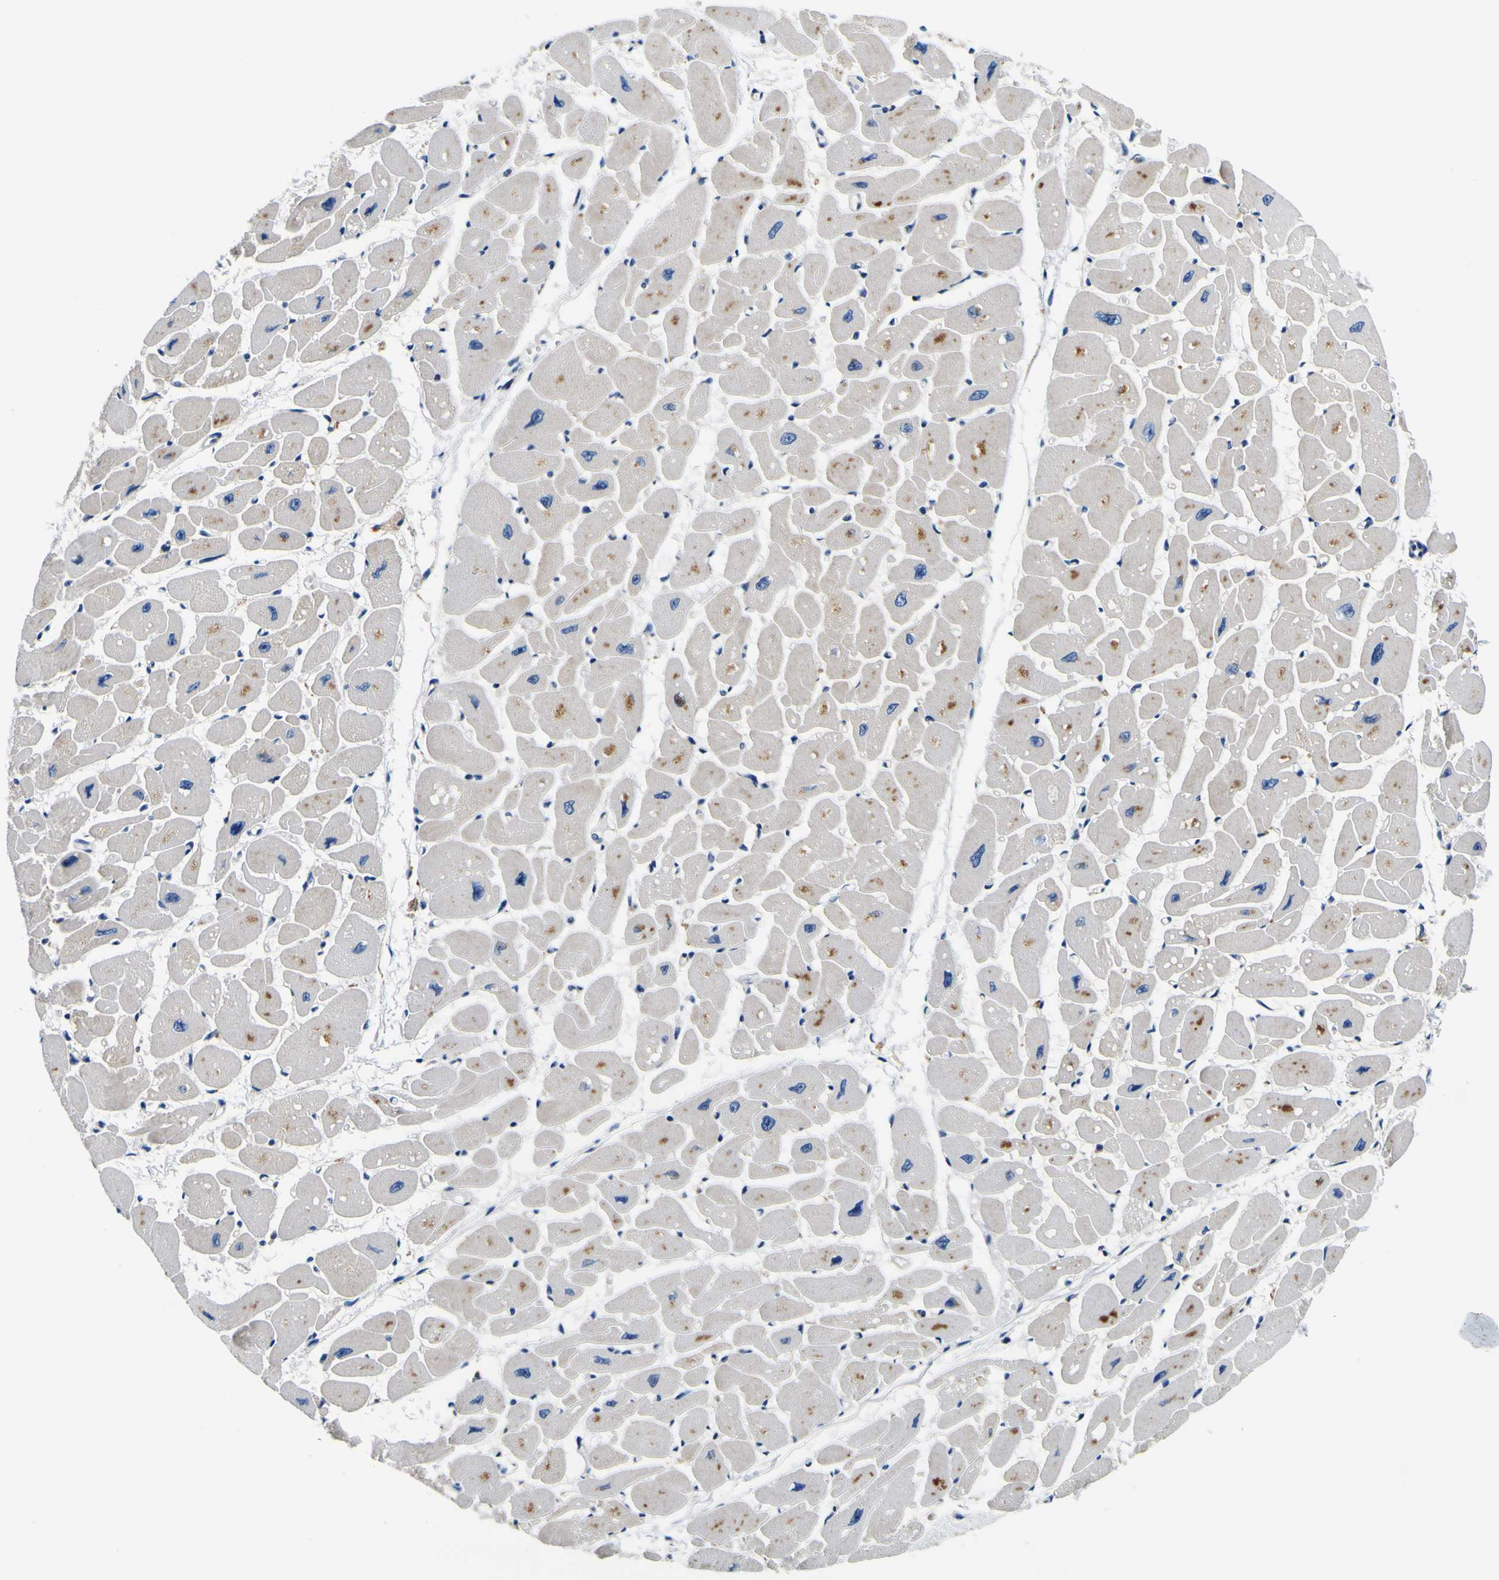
{"staining": {"intensity": "moderate", "quantity": "<25%", "location": "cytoplasmic/membranous"}, "tissue": "heart muscle", "cell_type": "Cardiomyocytes", "image_type": "normal", "snomed": [{"axis": "morphology", "description": "Normal tissue, NOS"}, {"axis": "topography", "description": "Heart"}], "caption": "Cardiomyocytes exhibit low levels of moderate cytoplasmic/membranous positivity in approximately <25% of cells in benign heart muscle. Using DAB (brown) and hematoxylin (blue) stains, captured at high magnification using brightfield microscopy.", "gene": "CLSTN1", "patient": {"sex": "female", "age": 54}}